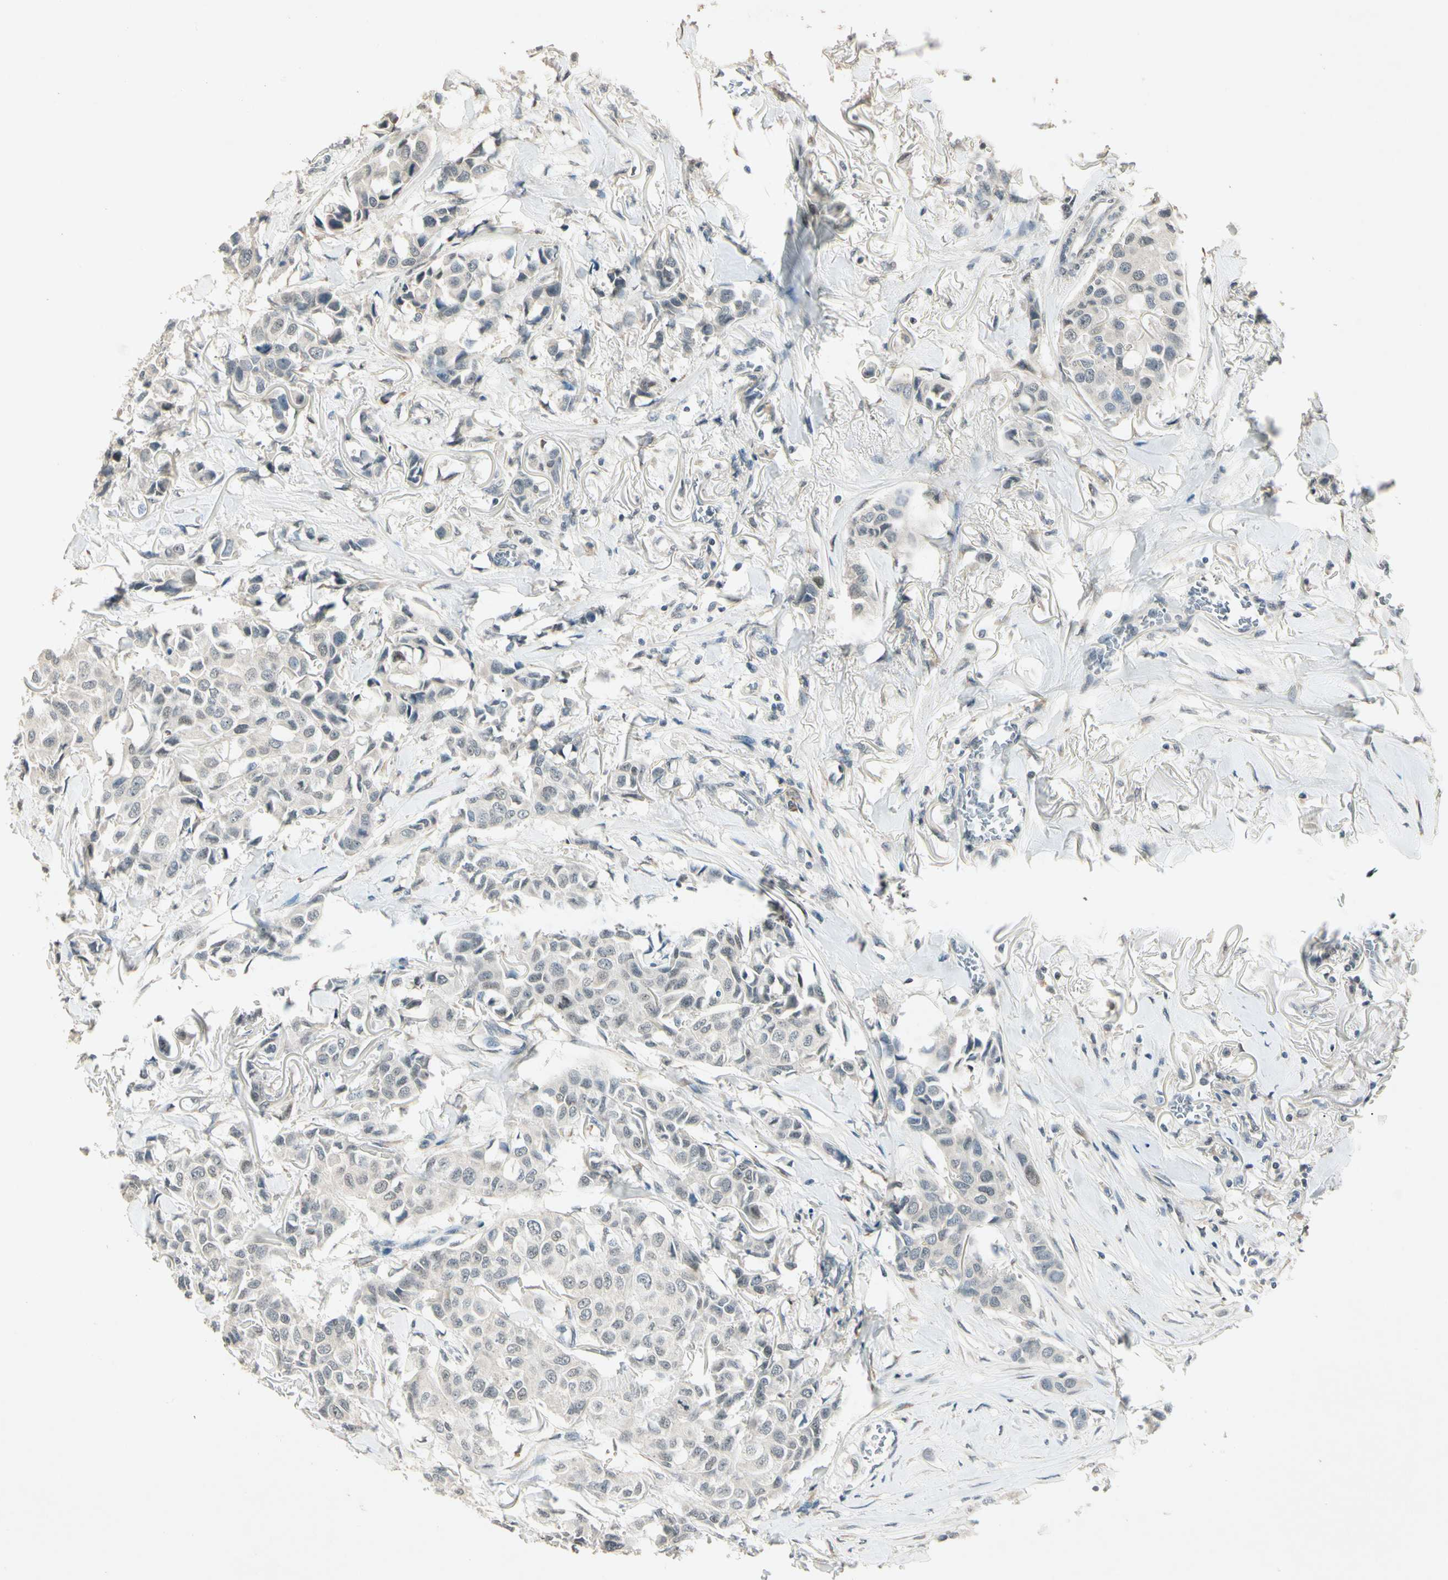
{"staining": {"intensity": "negative", "quantity": "none", "location": "none"}, "tissue": "breast cancer", "cell_type": "Tumor cells", "image_type": "cancer", "snomed": [{"axis": "morphology", "description": "Duct carcinoma"}, {"axis": "topography", "description": "Breast"}], "caption": "Immunohistochemical staining of human infiltrating ductal carcinoma (breast) reveals no significant expression in tumor cells.", "gene": "ZBTB4", "patient": {"sex": "female", "age": 80}}